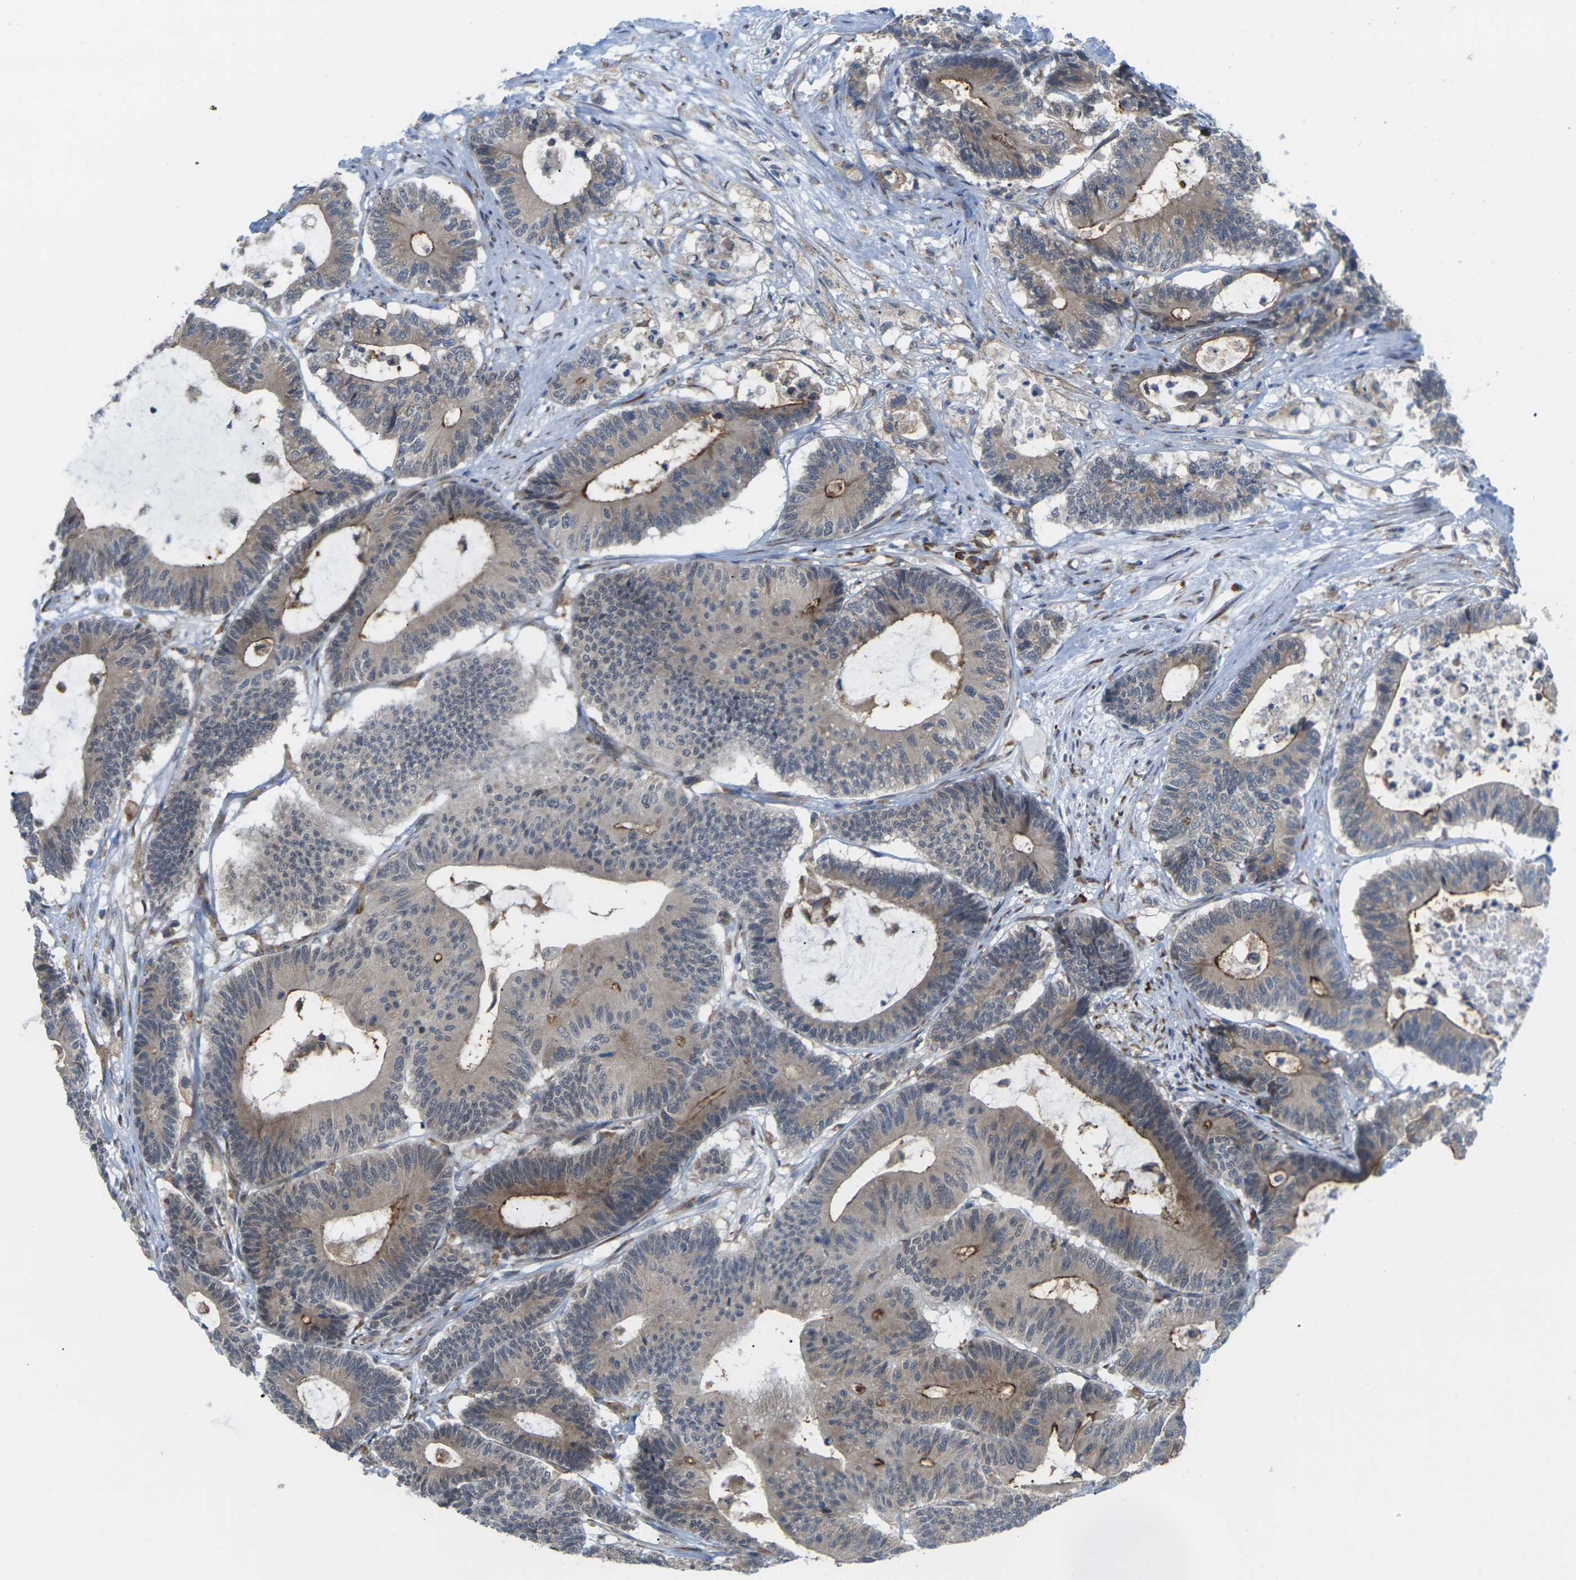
{"staining": {"intensity": "moderate", "quantity": "25%-75%", "location": "cytoplasmic/membranous"}, "tissue": "colorectal cancer", "cell_type": "Tumor cells", "image_type": "cancer", "snomed": [{"axis": "morphology", "description": "Adenocarcinoma, NOS"}, {"axis": "topography", "description": "Colon"}], "caption": "Colorectal adenocarcinoma stained with a protein marker demonstrates moderate staining in tumor cells.", "gene": "PDZK1IP1", "patient": {"sex": "female", "age": 84}}